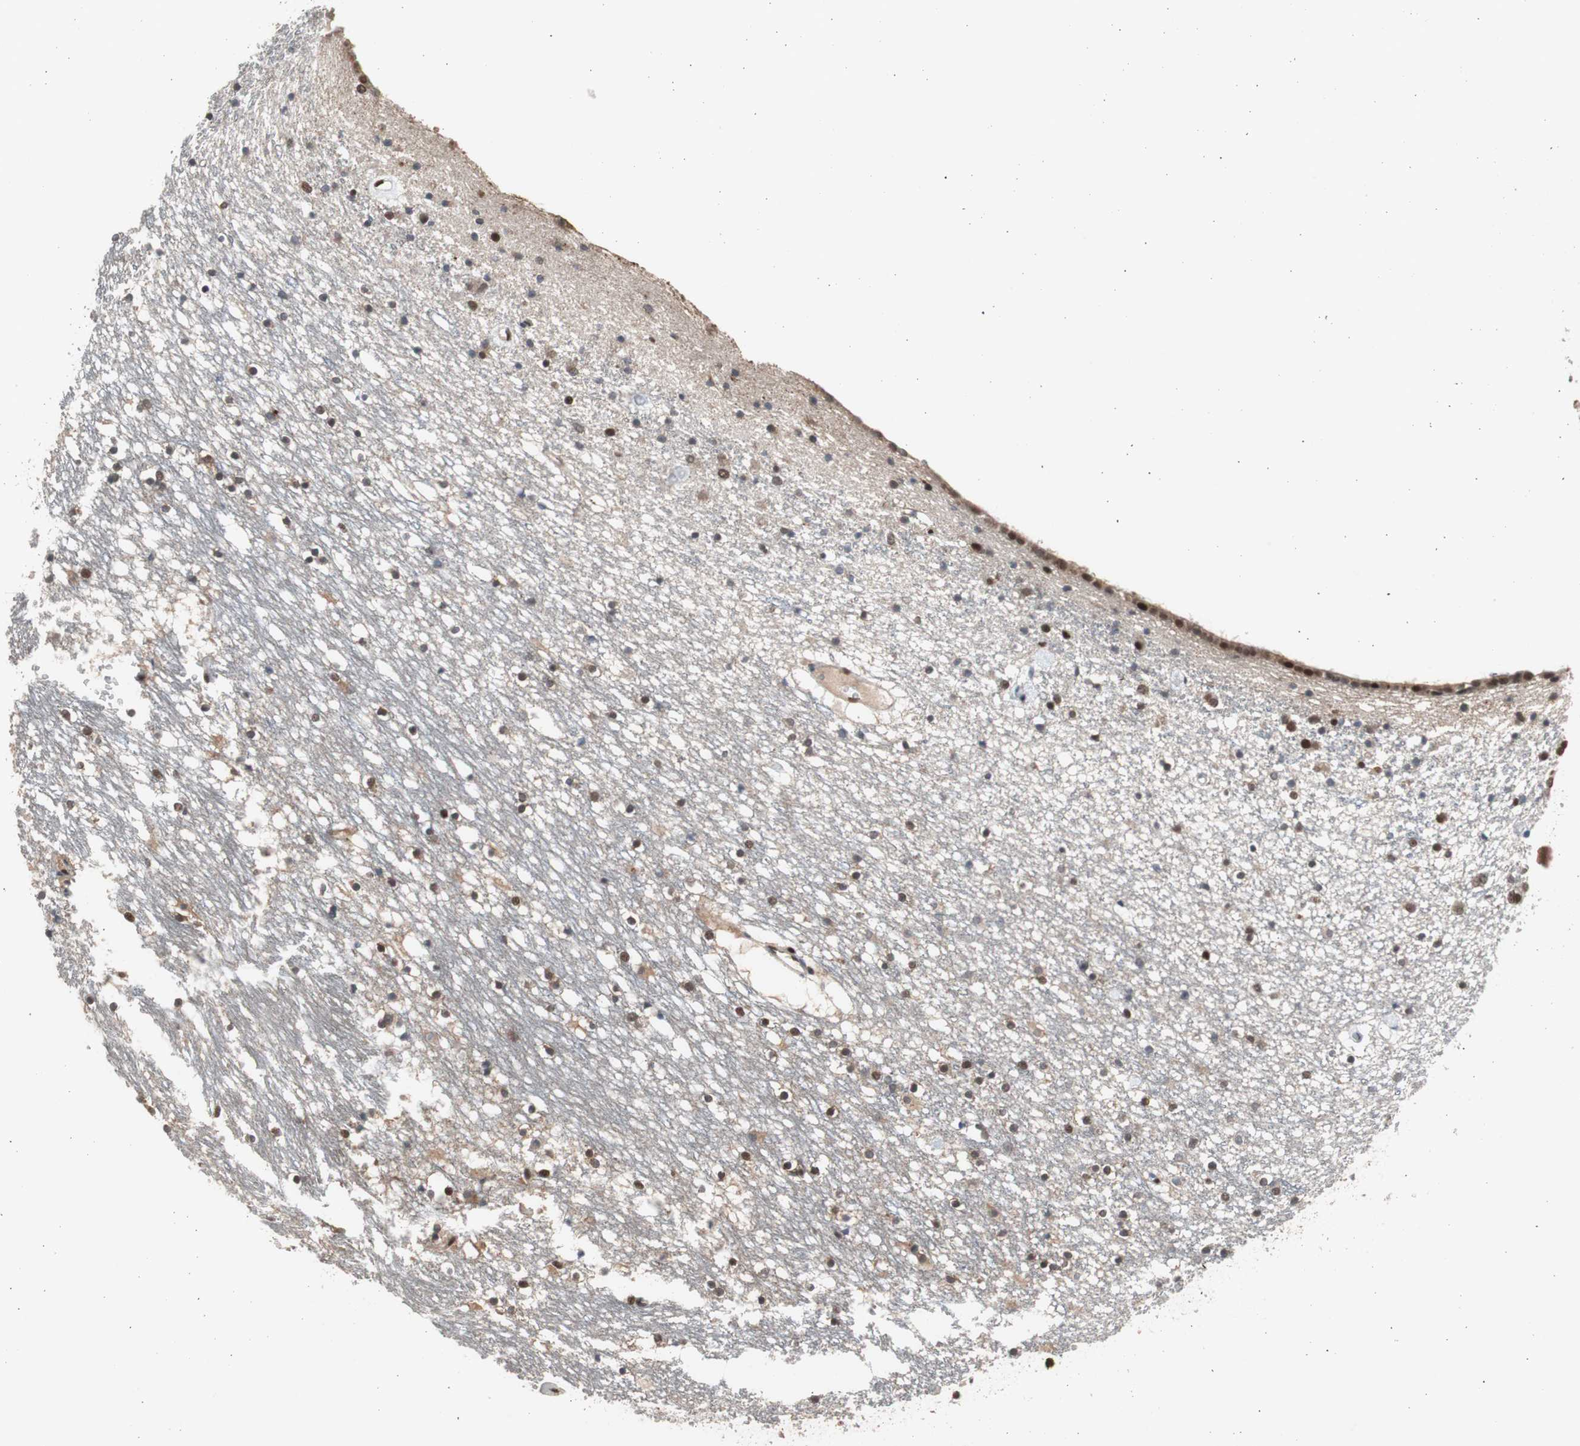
{"staining": {"intensity": "strong", "quantity": ">75%", "location": "nuclear"}, "tissue": "caudate", "cell_type": "Glial cells", "image_type": "normal", "snomed": [{"axis": "morphology", "description": "Normal tissue, NOS"}, {"axis": "topography", "description": "Lateral ventricle wall"}], "caption": "An immunohistochemistry (IHC) micrograph of unremarkable tissue is shown. Protein staining in brown shows strong nuclear positivity in caudate within glial cells. The staining was performed using DAB (3,3'-diaminobenzidine) to visualize the protein expression in brown, while the nuclei were stained in blue with hematoxylin (Magnification: 20x).", "gene": "RPA1", "patient": {"sex": "male", "age": 45}}